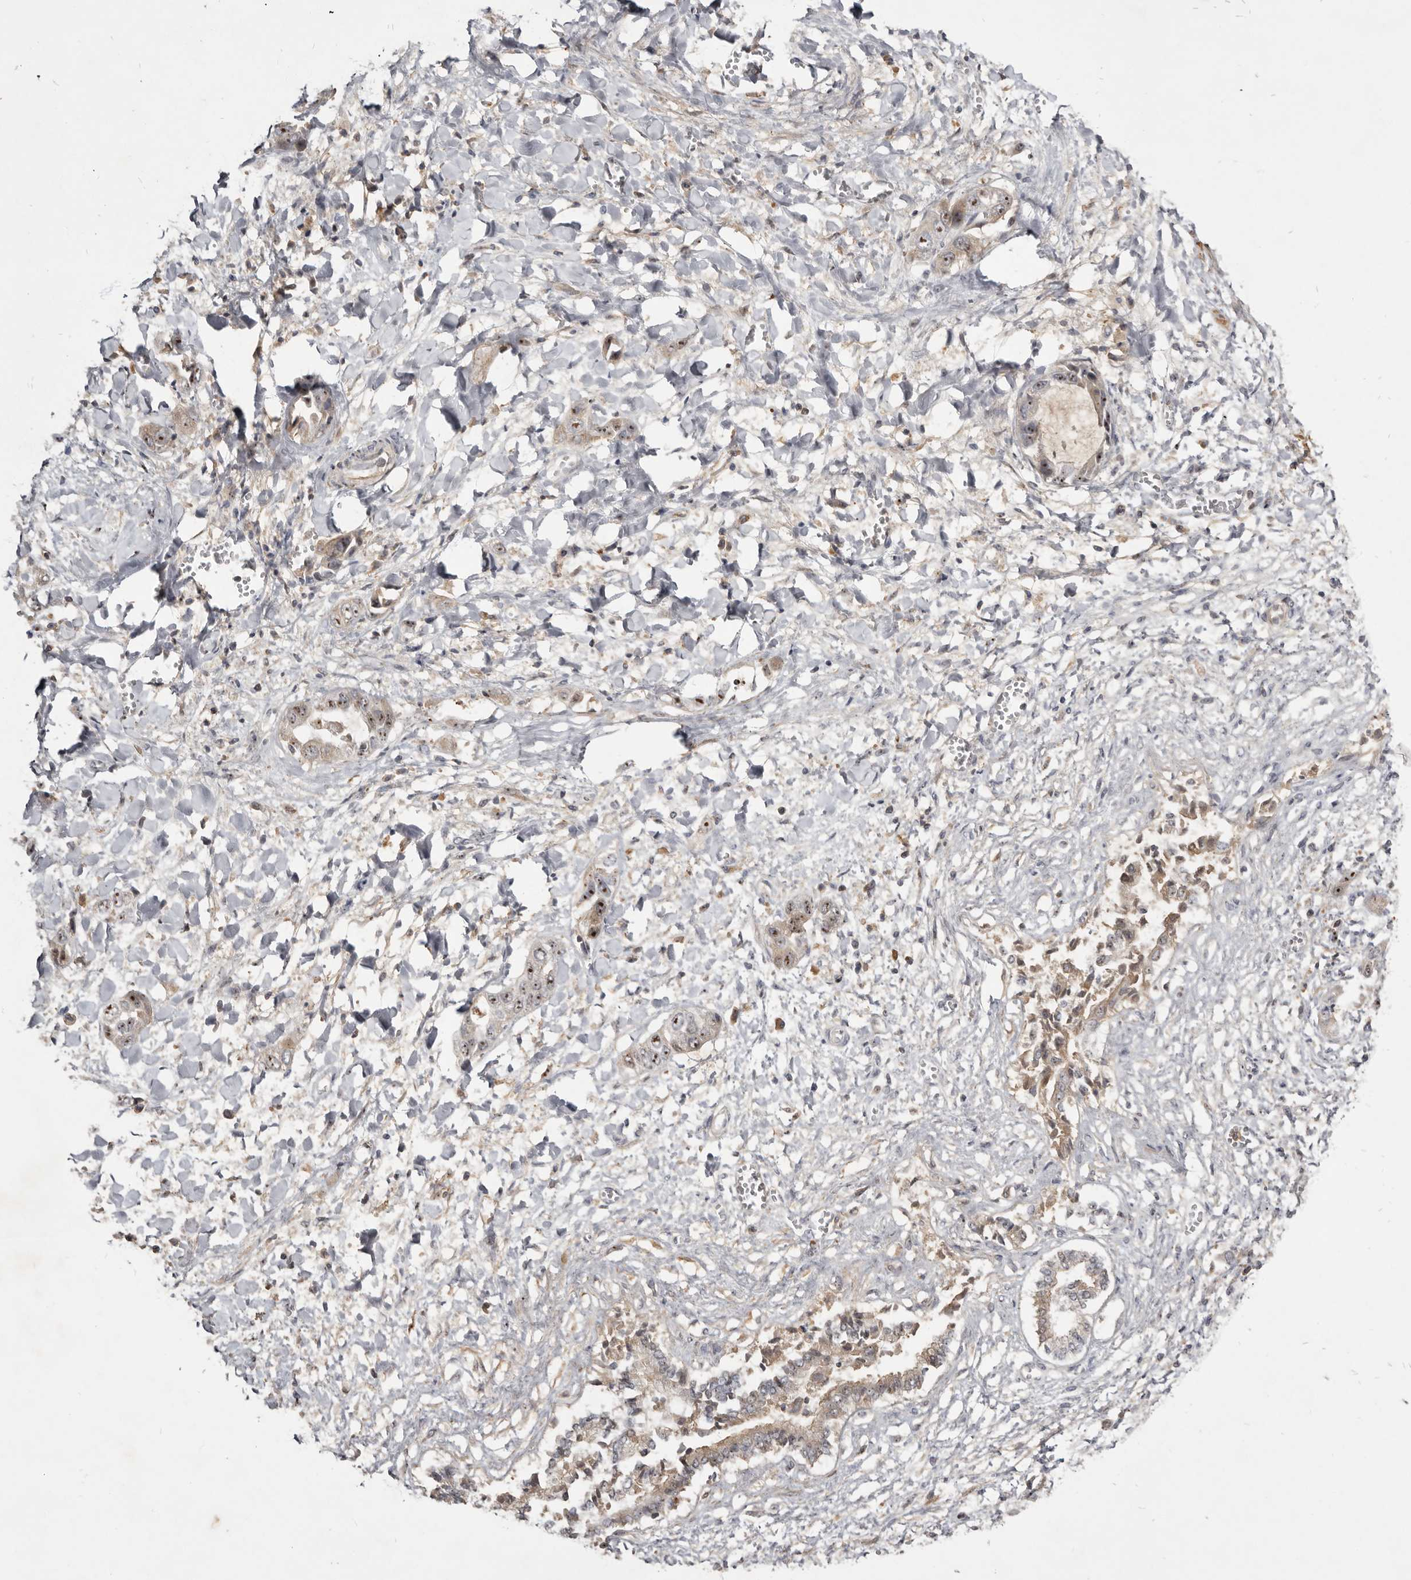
{"staining": {"intensity": "moderate", "quantity": "25%-75%", "location": "cytoplasmic/membranous,nuclear"}, "tissue": "liver cancer", "cell_type": "Tumor cells", "image_type": "cancer", "snomed": [{"axis": "morphology", "description": "Cholangiocarcinoma"}, {"axis": "topography", "description": "Liver"}], "caption": "IHC image of neoplastic tissue: human cholangiocarcinoma (liver) stained using immunohistochemistry exhibits medium levels of moderate protein expression localized specifically in the cytoplasmic/membranous and nuclear of tumor cells, appearing as a cytoplasmic/membranous and nuclear brown color.", "gene": "TTC39A", "patient": {"sex": "female", "age": 52}}